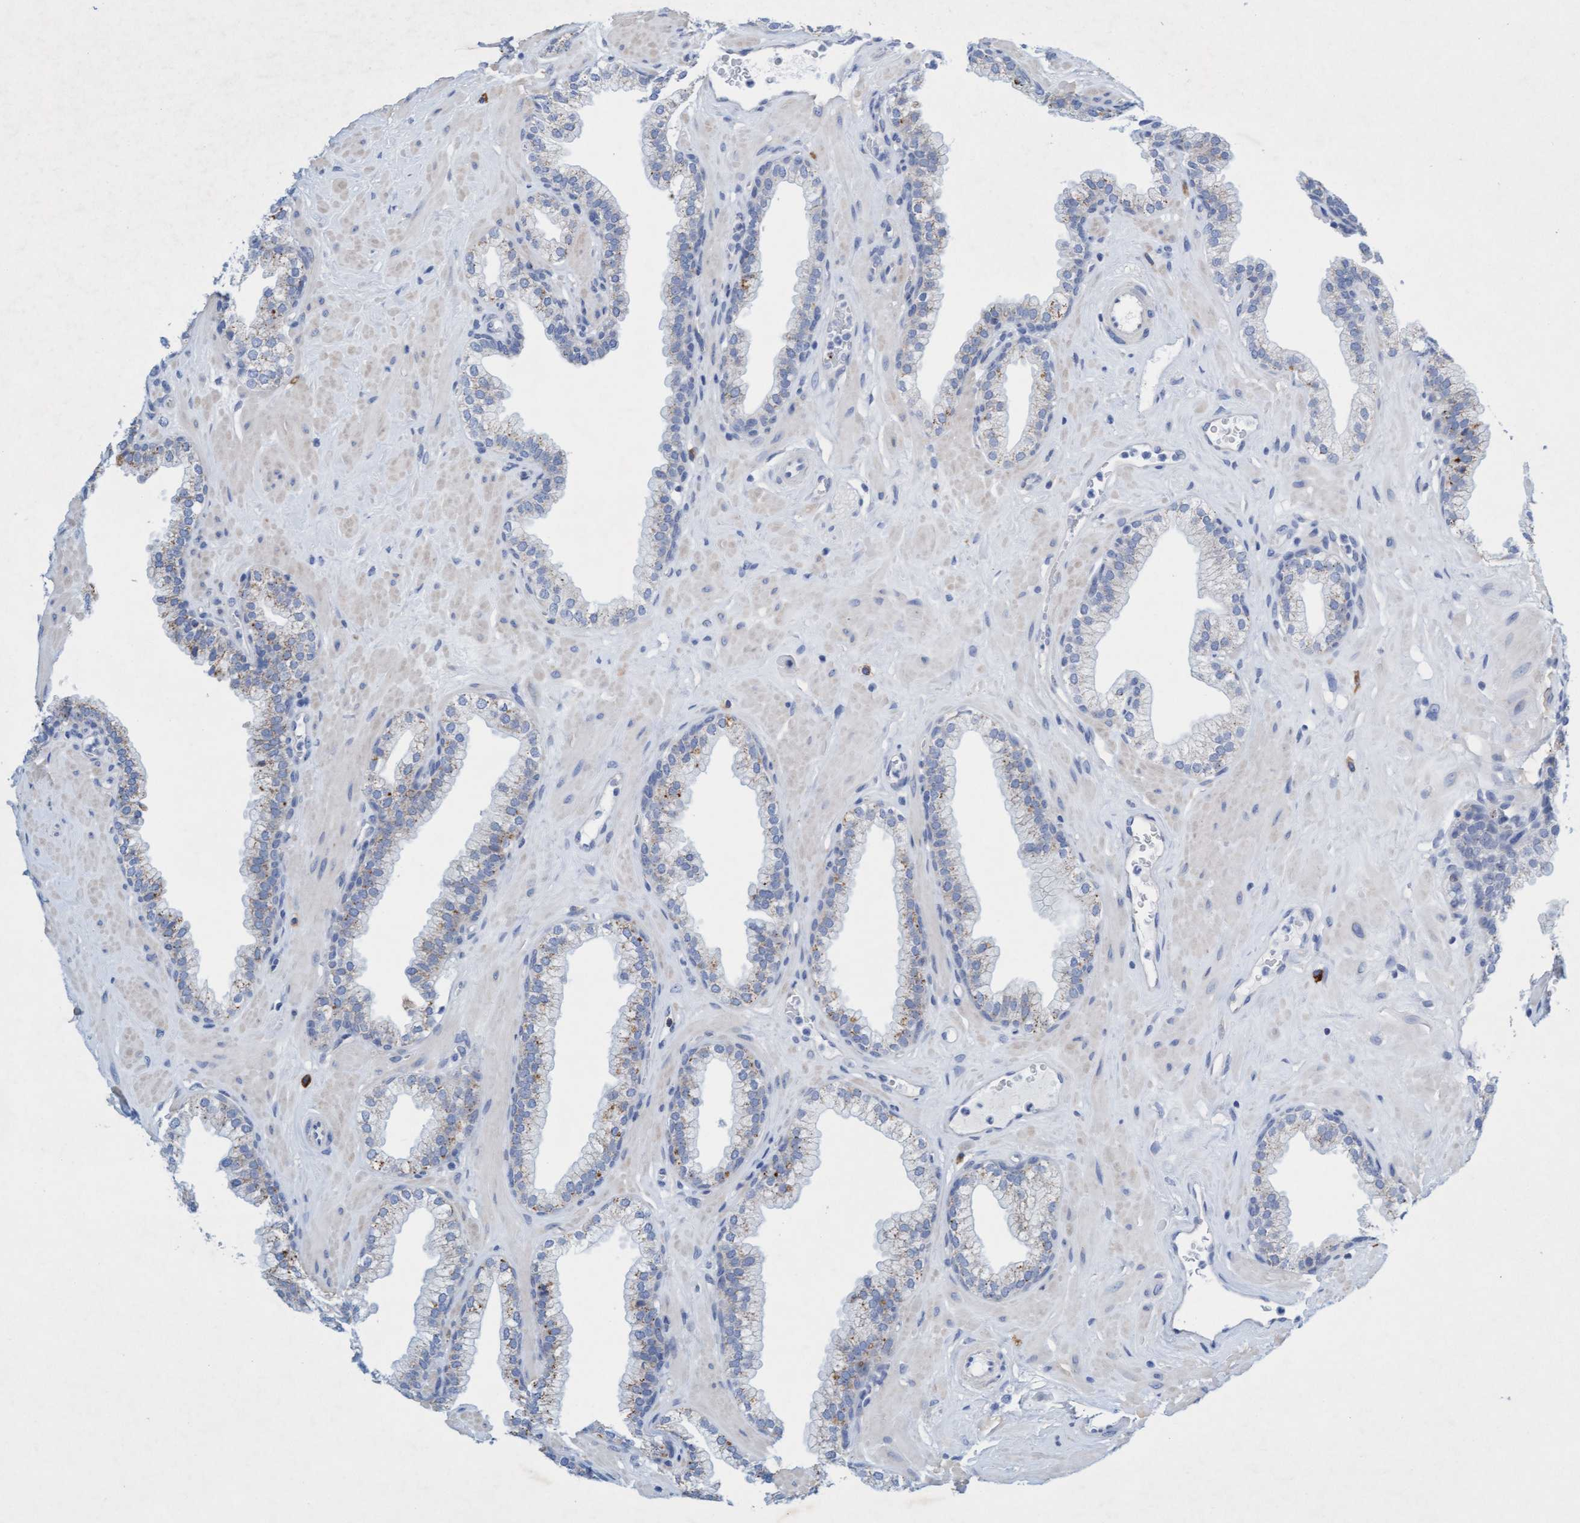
{"staining": {"intensity": "strong", "quantity": "25%-75%", "location": "cytoplasmic/membranous"}, "tissue": "prostate", "cell_type": "Glandular cells", "image_type": "normal", "snomed": [{"axis": "morphology", "description": "Normal tissue, NOS"}, {"axis": "morphology", "description": "Urothelial carcinoma, Low grade"}, {"axis": "topography", "description": "Urinary bladder"}, {"axis": "topography", "description": "Prostate"}], "caption": "Immunohistochemistry micrograph of benign prostate: human prostate stained using immunohistochemistry (IHC) reveals high levels of strong protein expression localized specifically in the cytoplasmic/membranous of glandular cells, appearing as a cytoplasmic/membranous brown color.", "gene": "SGSH", "patient": {"sex": "male", "age": 60}}